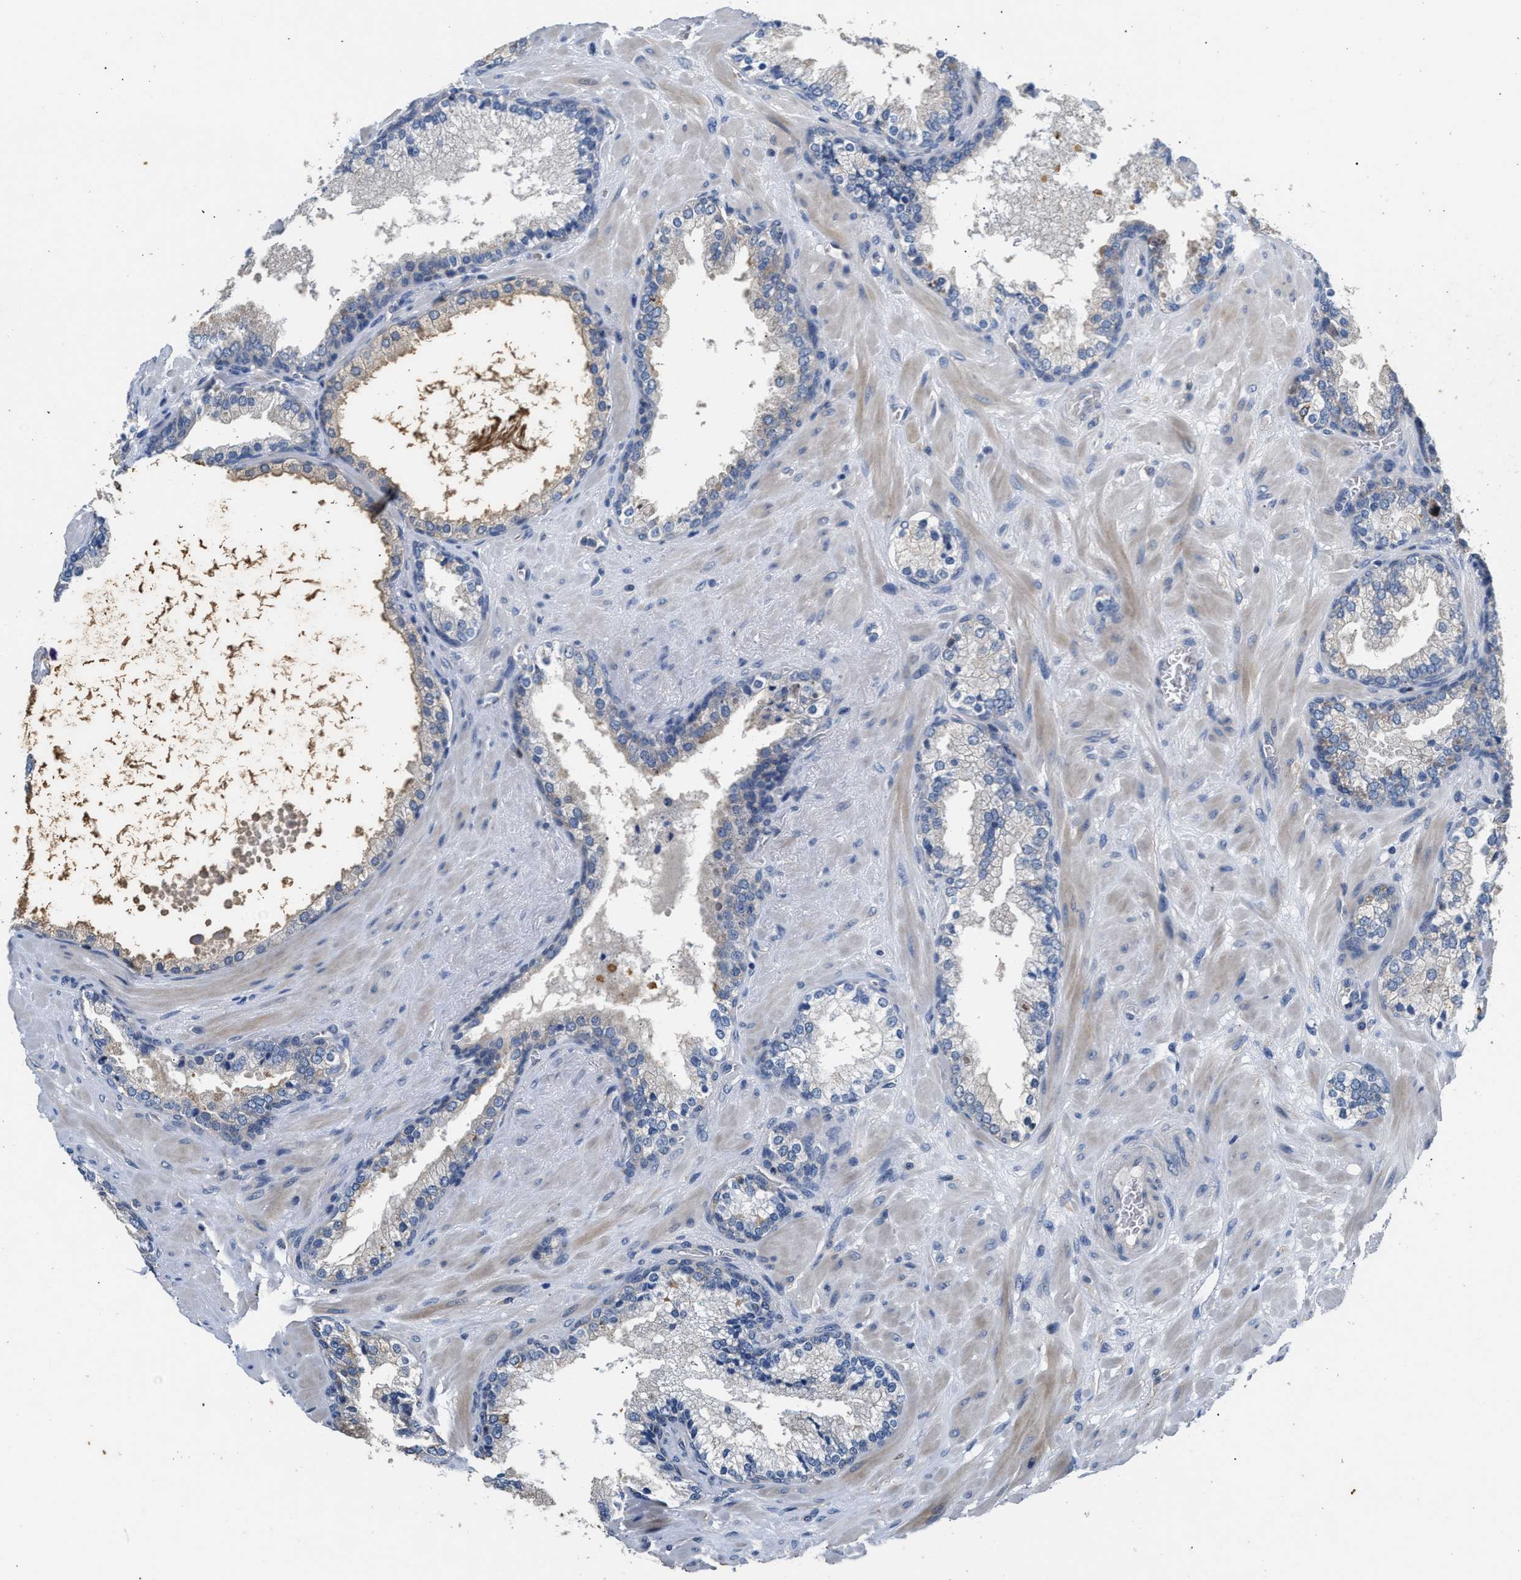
{"staining": {"intensity": "negative", "quantity": "none", "location": "none"}, "tissue": "prostate cancer", "cell_type": "Tumor cells", "image_type": "cancer", "snomed": [{"axis": "morphology", "description": "Adenocarcinoma, Low grade"}, {"axis": "topography", "description": "Prostate"}], "caption": "Immunohistochemical staining of human prostate cancer (low-grade adenocarcinoma) reveals no significant expression in tumor cells. (Brightfield microscopy of DAB immunohistochemistry at high magnification).", "gene": "CHUK", "patient": {"sex": "male", "age": 63}}